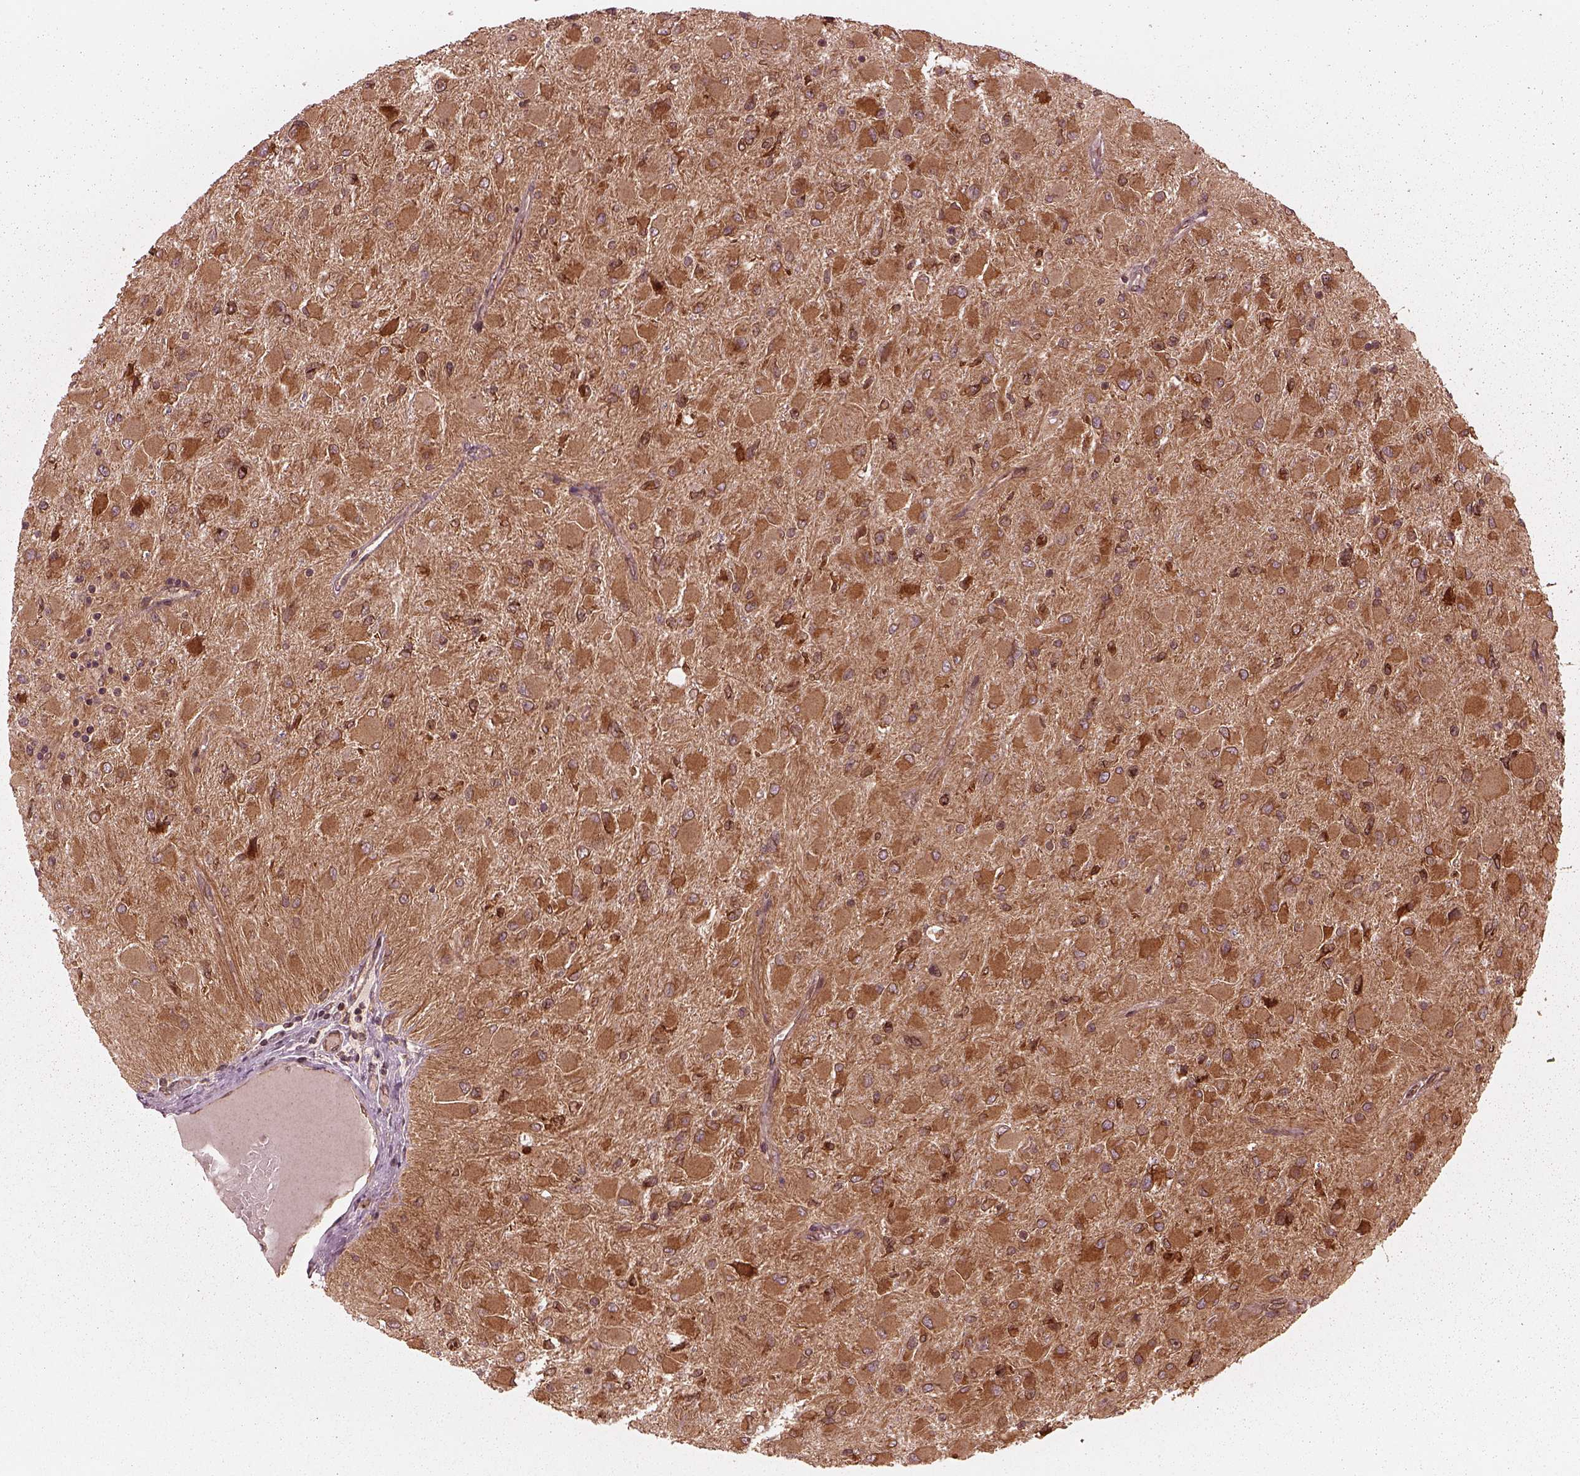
{"staining": {"intensity": "moderate", "quantity": ">75%", "location": "cytoplasmic/membranous"}, "tissue": "glioma", "cell_type": "Tumor cells", "image_type": "cancer", "snomed": [{"axis": "morphology", "description": "Glioma, malignant, High grade"}, {"axis": "topography", "description": "Cerebral cortex"}], "caption": "Moderate cytoplasmic/membranous positivity is appreciated in approximately >75% of tumor cells in malignant glioma (high-grade). (DAB (3,3'-diaminobenzidine) IHC, brown staining for protein, blue staining for nuclei).", "gene": "AGPAT1", "patient": {"sex": "female", "age": 36}}